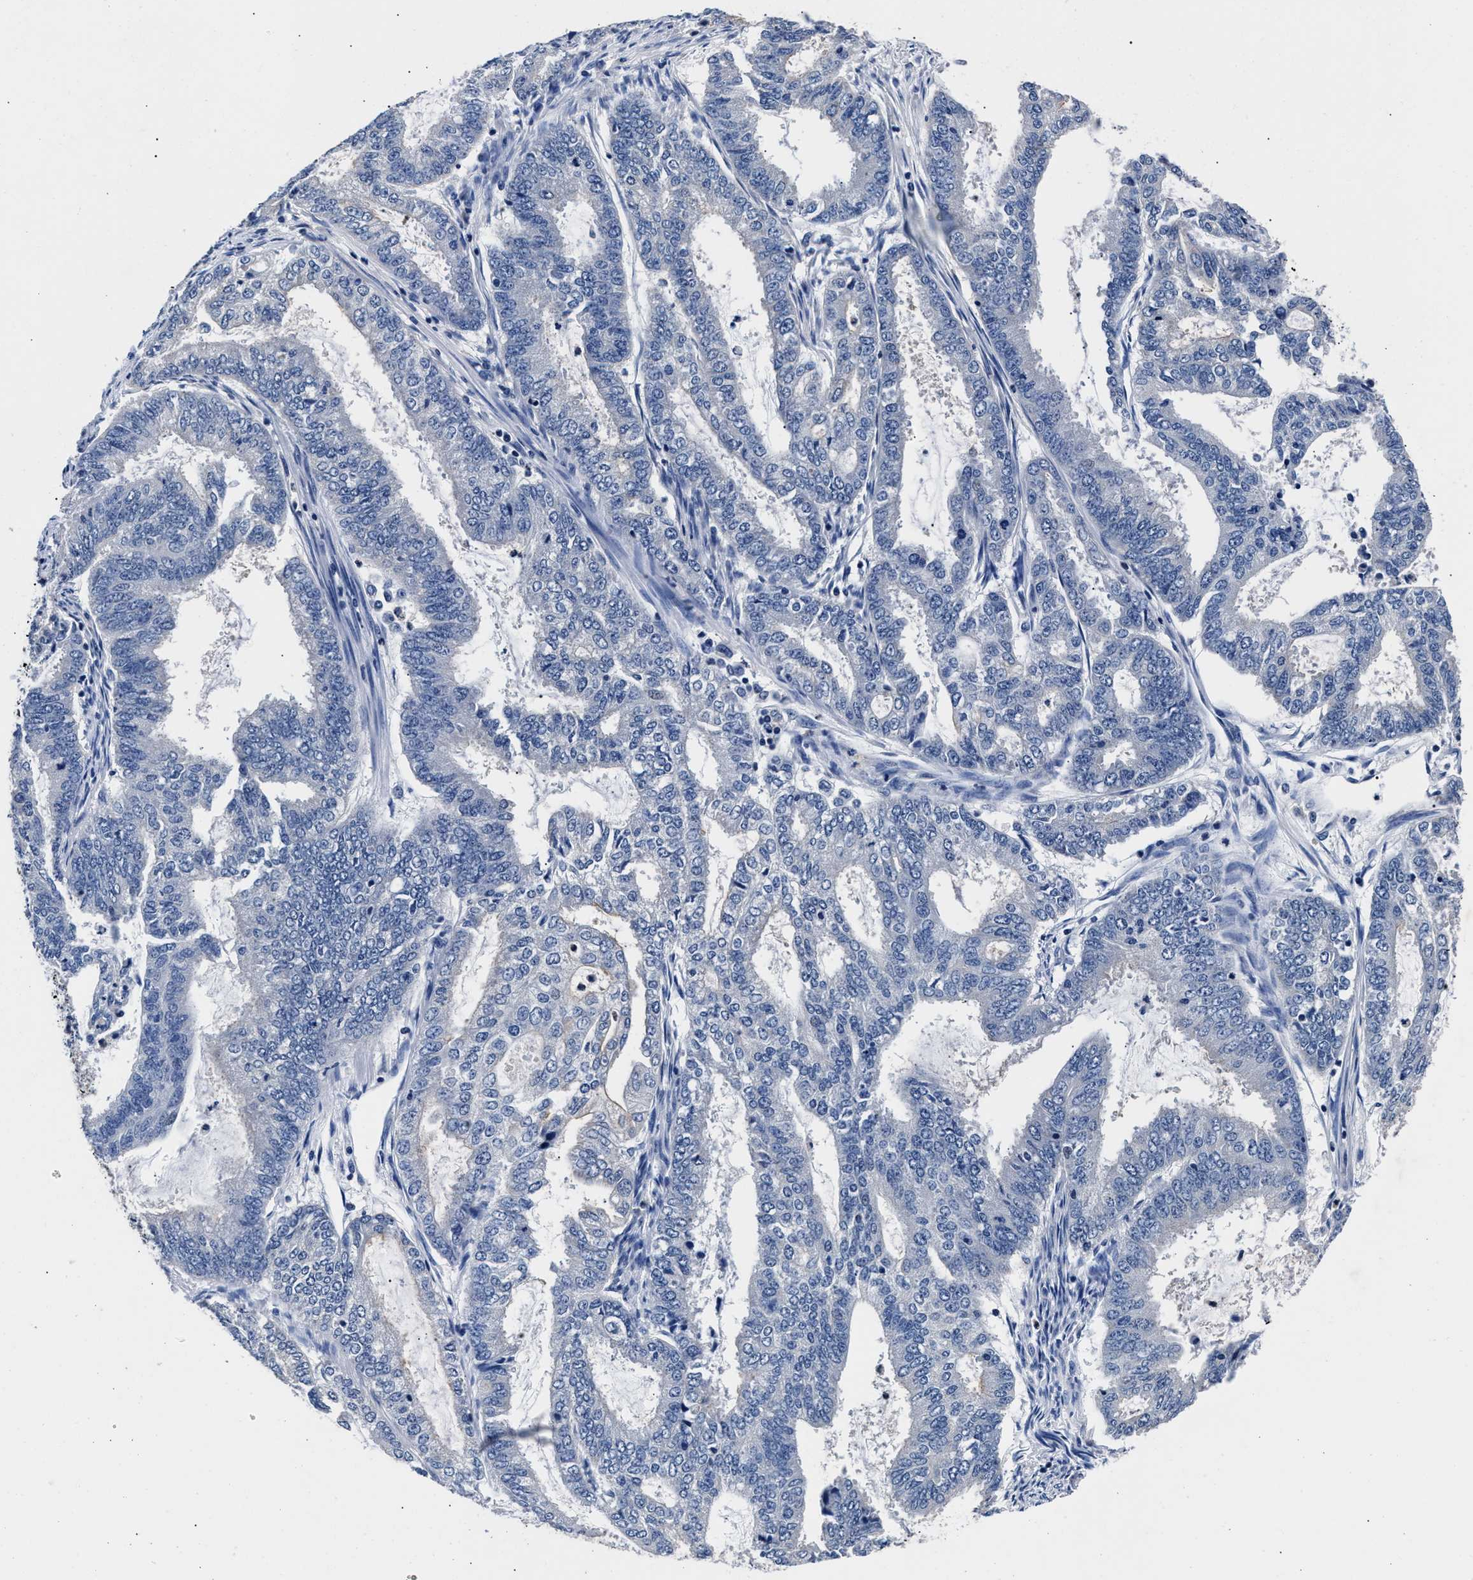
{"staining": {"intensity": "negative", "quantity": "none", "location": "none"}, "tissue": "endometrial cancer", "cell_type": "Tumor cells", "image_type": "cancer", "snomed": [{"axis": "morphology", "description": "Adenocarcinoma, NOS"}, {"axis": "topography", "description": "Endometrium"}], "caption": "Adenocarcinoma (endometrial) stained for a protein using immunohistochemistry exhibits no staining tumor cells.", "gene": "PHF24", "patient": {"sex": "female", "age": 51}}